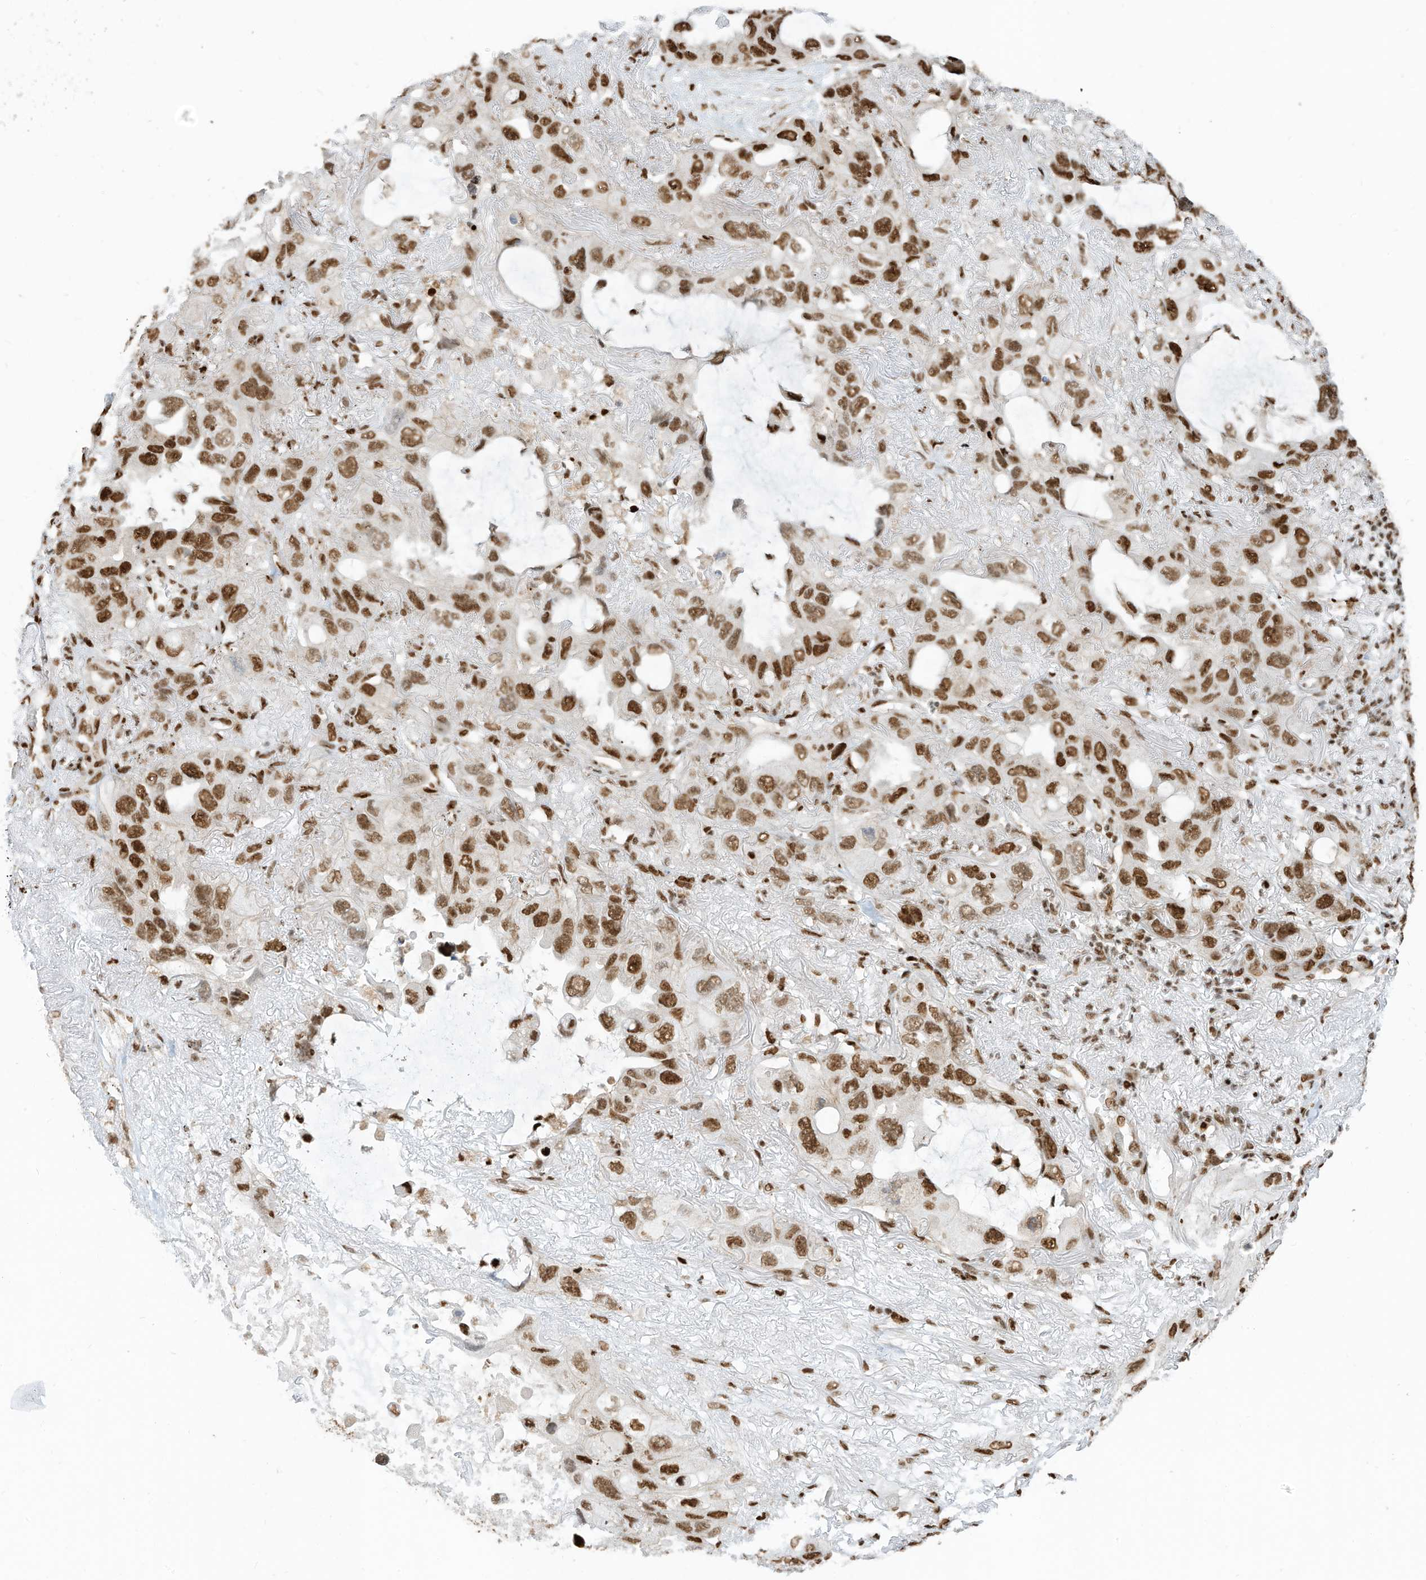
{"staining": {"intensity": "moderate", "quantity": ">75%", "location": "nuclear"}, "tissue": "lung cancer", "cell_type": "Tumor cells", "image_type": "cancer", "snomed": [{"axis": "morphology", "description": "Squamous cell carcinoma, NOS"}, {"axis": "topography", "description": "Lung"}], "caption": "Brown immunohistochemical staining in human squamous cell carcinoma (lung) exhibits moderate nuclear expression in approximately >75% of tumor cells.", "gene": "SAMD15", "patient": {"sex": "female", "age": 73}}